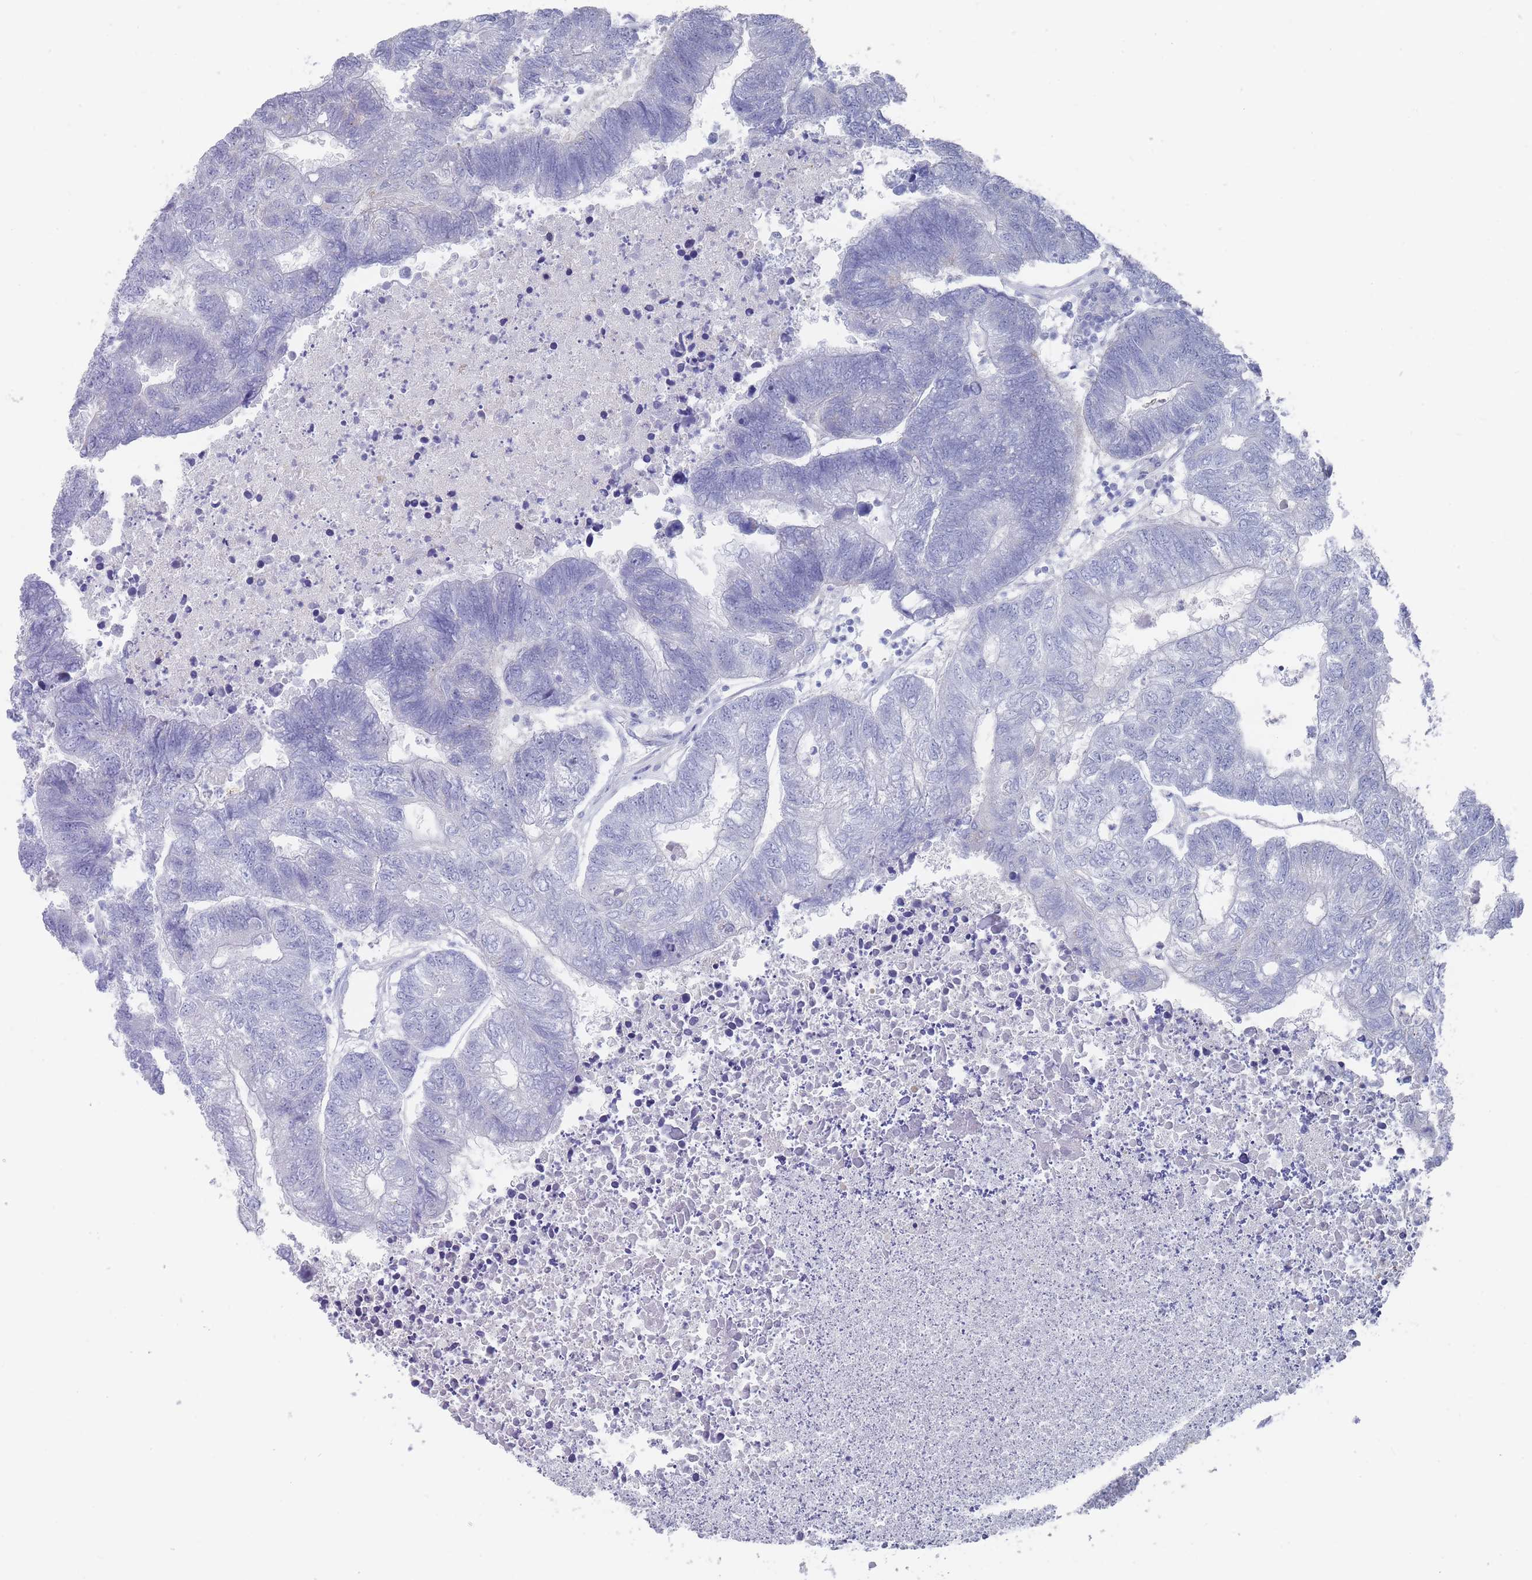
{"staining": {"intensity": "negative", "quantity": "none", "location": "none"}, "tissue": "colorectal cancer", "cell_type": "Tumor cells", "image_type": "cancer", "snomed": [{"axis": "morphology", "description": "Adenocarcinoma, NOS"}, {"axis": "topography", "description": "Colon"}], "caption": "Colorectal adenocarcinoma was stained to show a protein in brown. There is no significant staining in tumor cells. The staining was performed using DAB (3,3'-diaminobenzidine) to visualize the protein expression in brown, while the nuclei were stained in blue with hematoxylin (Magnification: 20x).", "gene": "CYP51A1", "patient": {"sex": "female", "age": 48}}